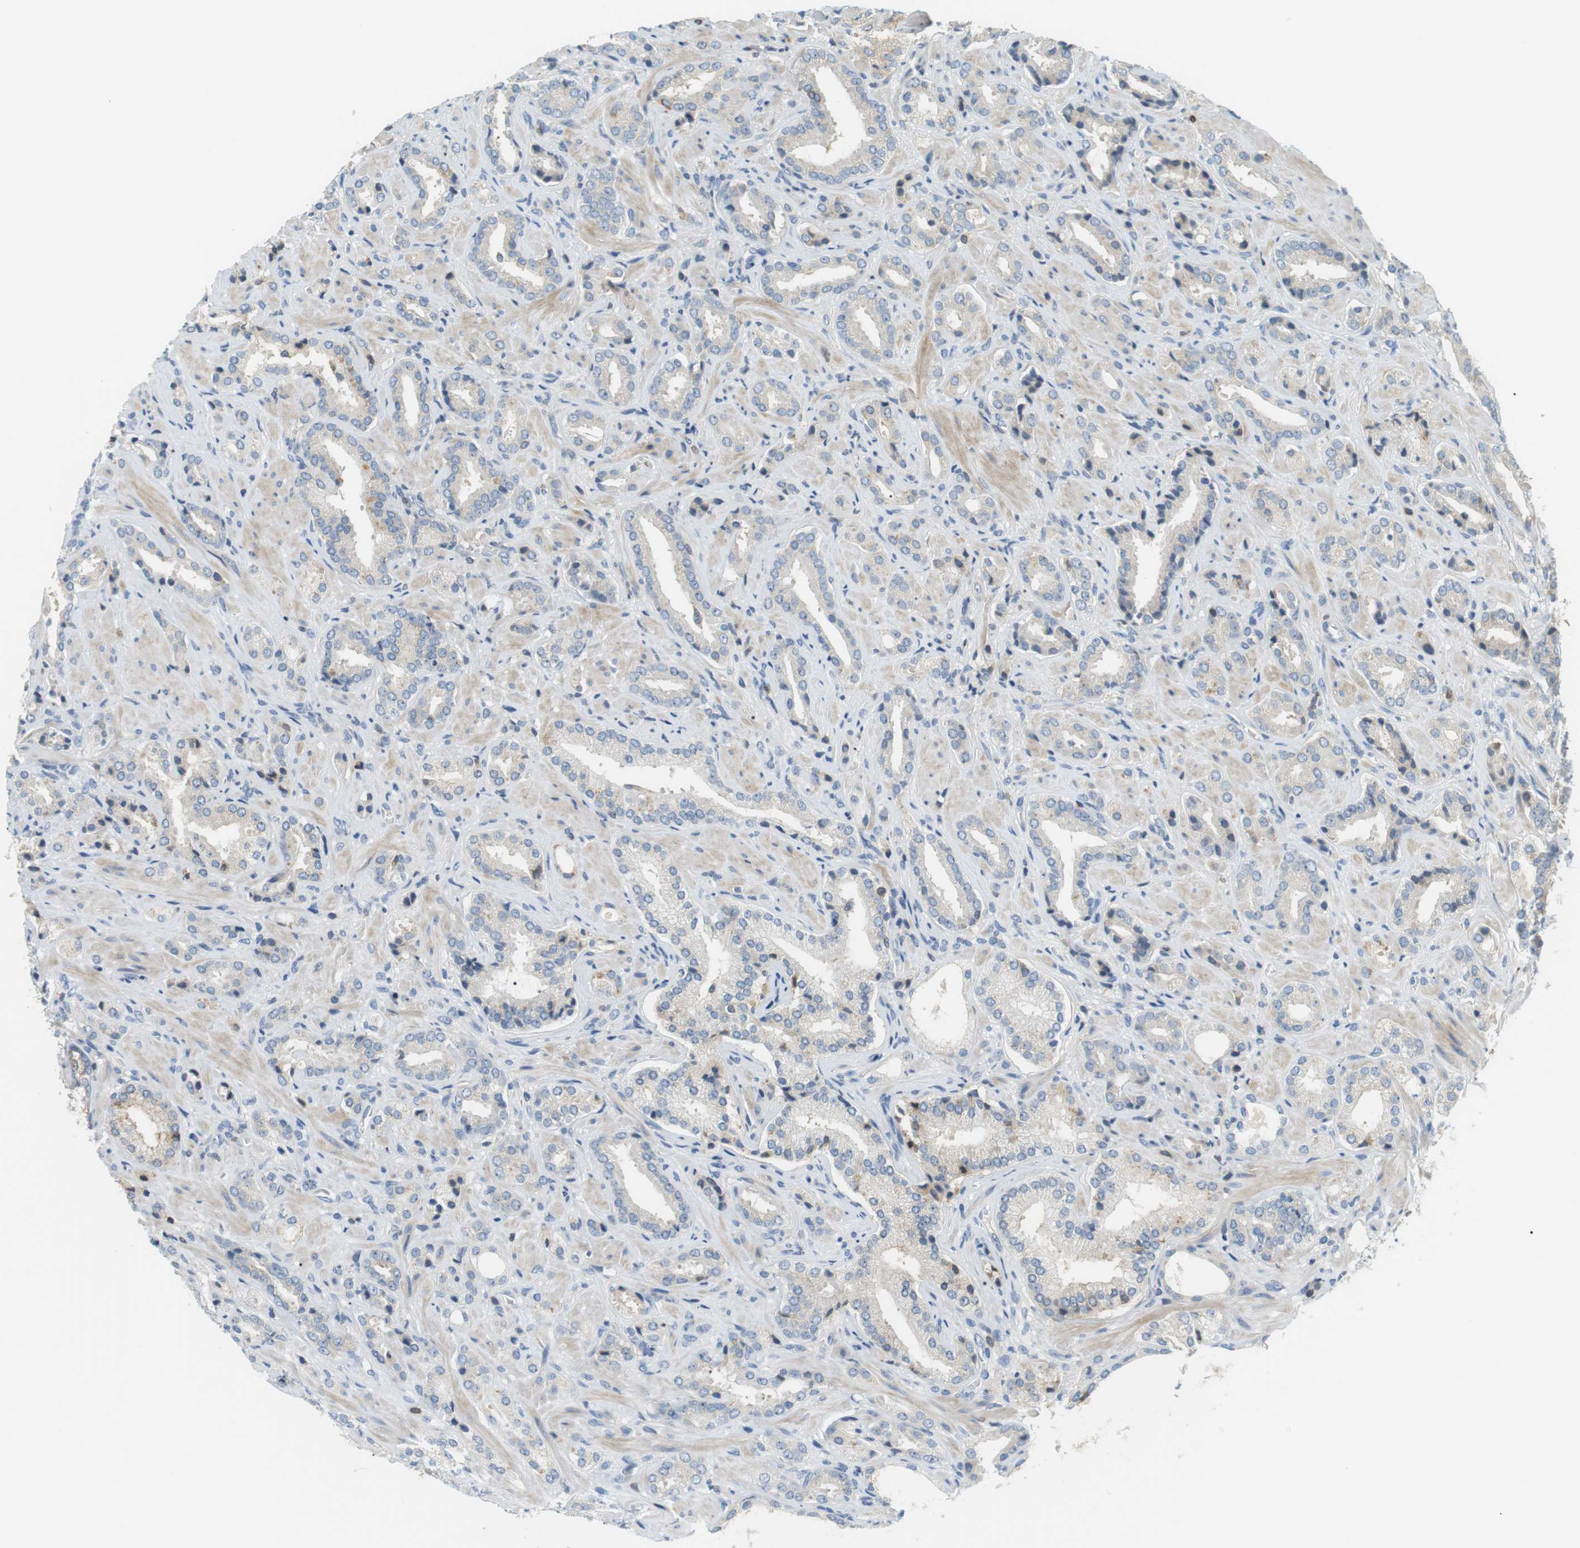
{"staining": {"intensity": "negative", "quantity": "none", "location": "none"}, "tissue": "prostate cancer", "cell_type": "Tumor cells", "image_type": "cancer", "snomed": [{"axis": "morphology", "description": "Adenocarcinoma, High grade"}, {"axis": "topography", "description": "Prostate"}], "caption": "DAB immunohistochemical staining of prostate adenocarcinoma (high-grade) shows no significant positivity in tumor cells.", "gene": "P2RY1", "patient": {"sex": "male", "age": 64}}